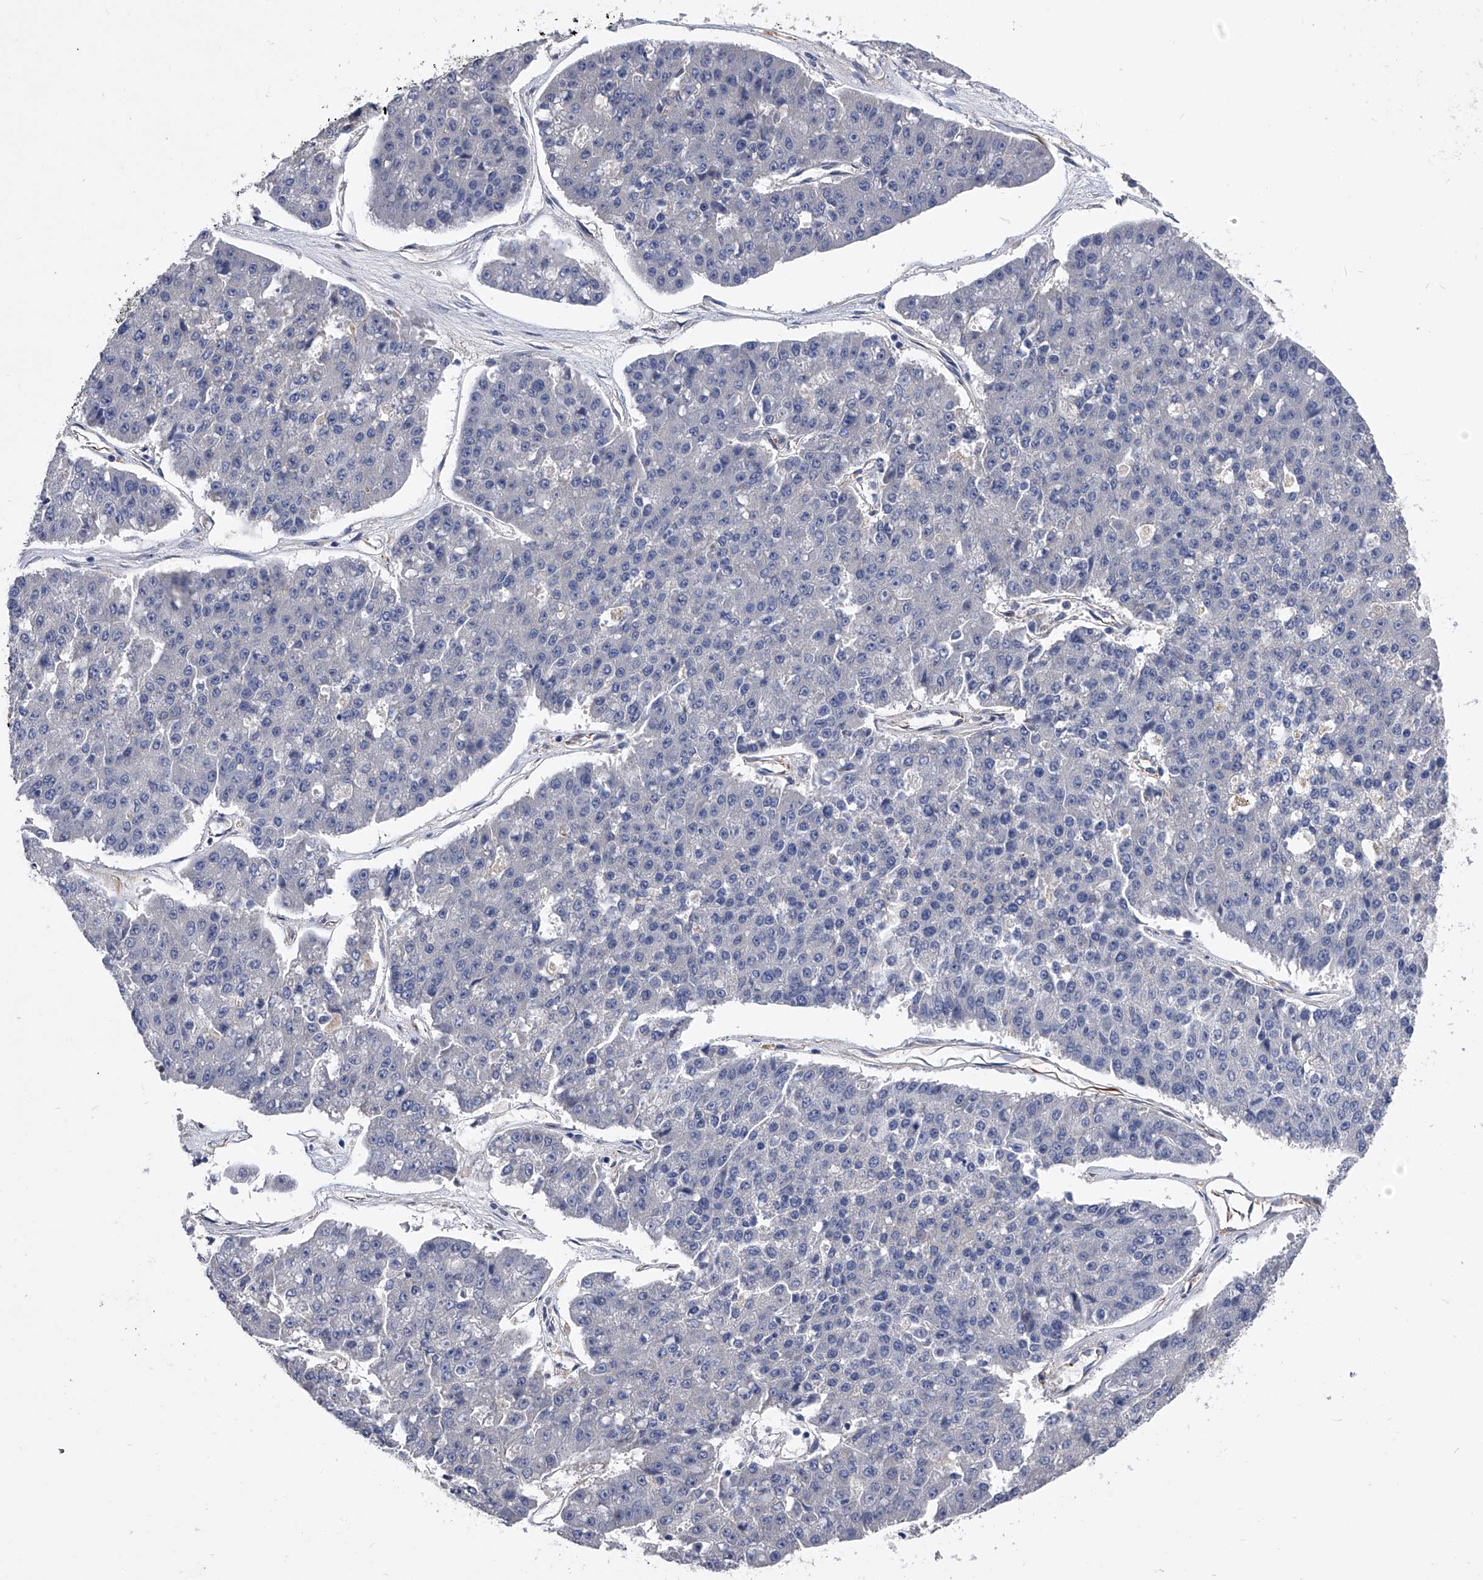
{"staining": {"intensity": "negative", "quantity": "none", "location": "none"}, "tissue": "pancreatic cancer", "cell_type": "Tumor cells", "image_type": "cancer", "snomed": [{"axis": "morphology", "description": "Adenocarcinoma, NOS"}, {"axis": "topography", "description": "Pancreas"}], "caption": "Pancreatic adenocarcinoma was stained to show a protein in brown. There is no significant staining in tumor cells.", "gene": "EFCAB7", "patient": {"sex": "male", "age": 50}}